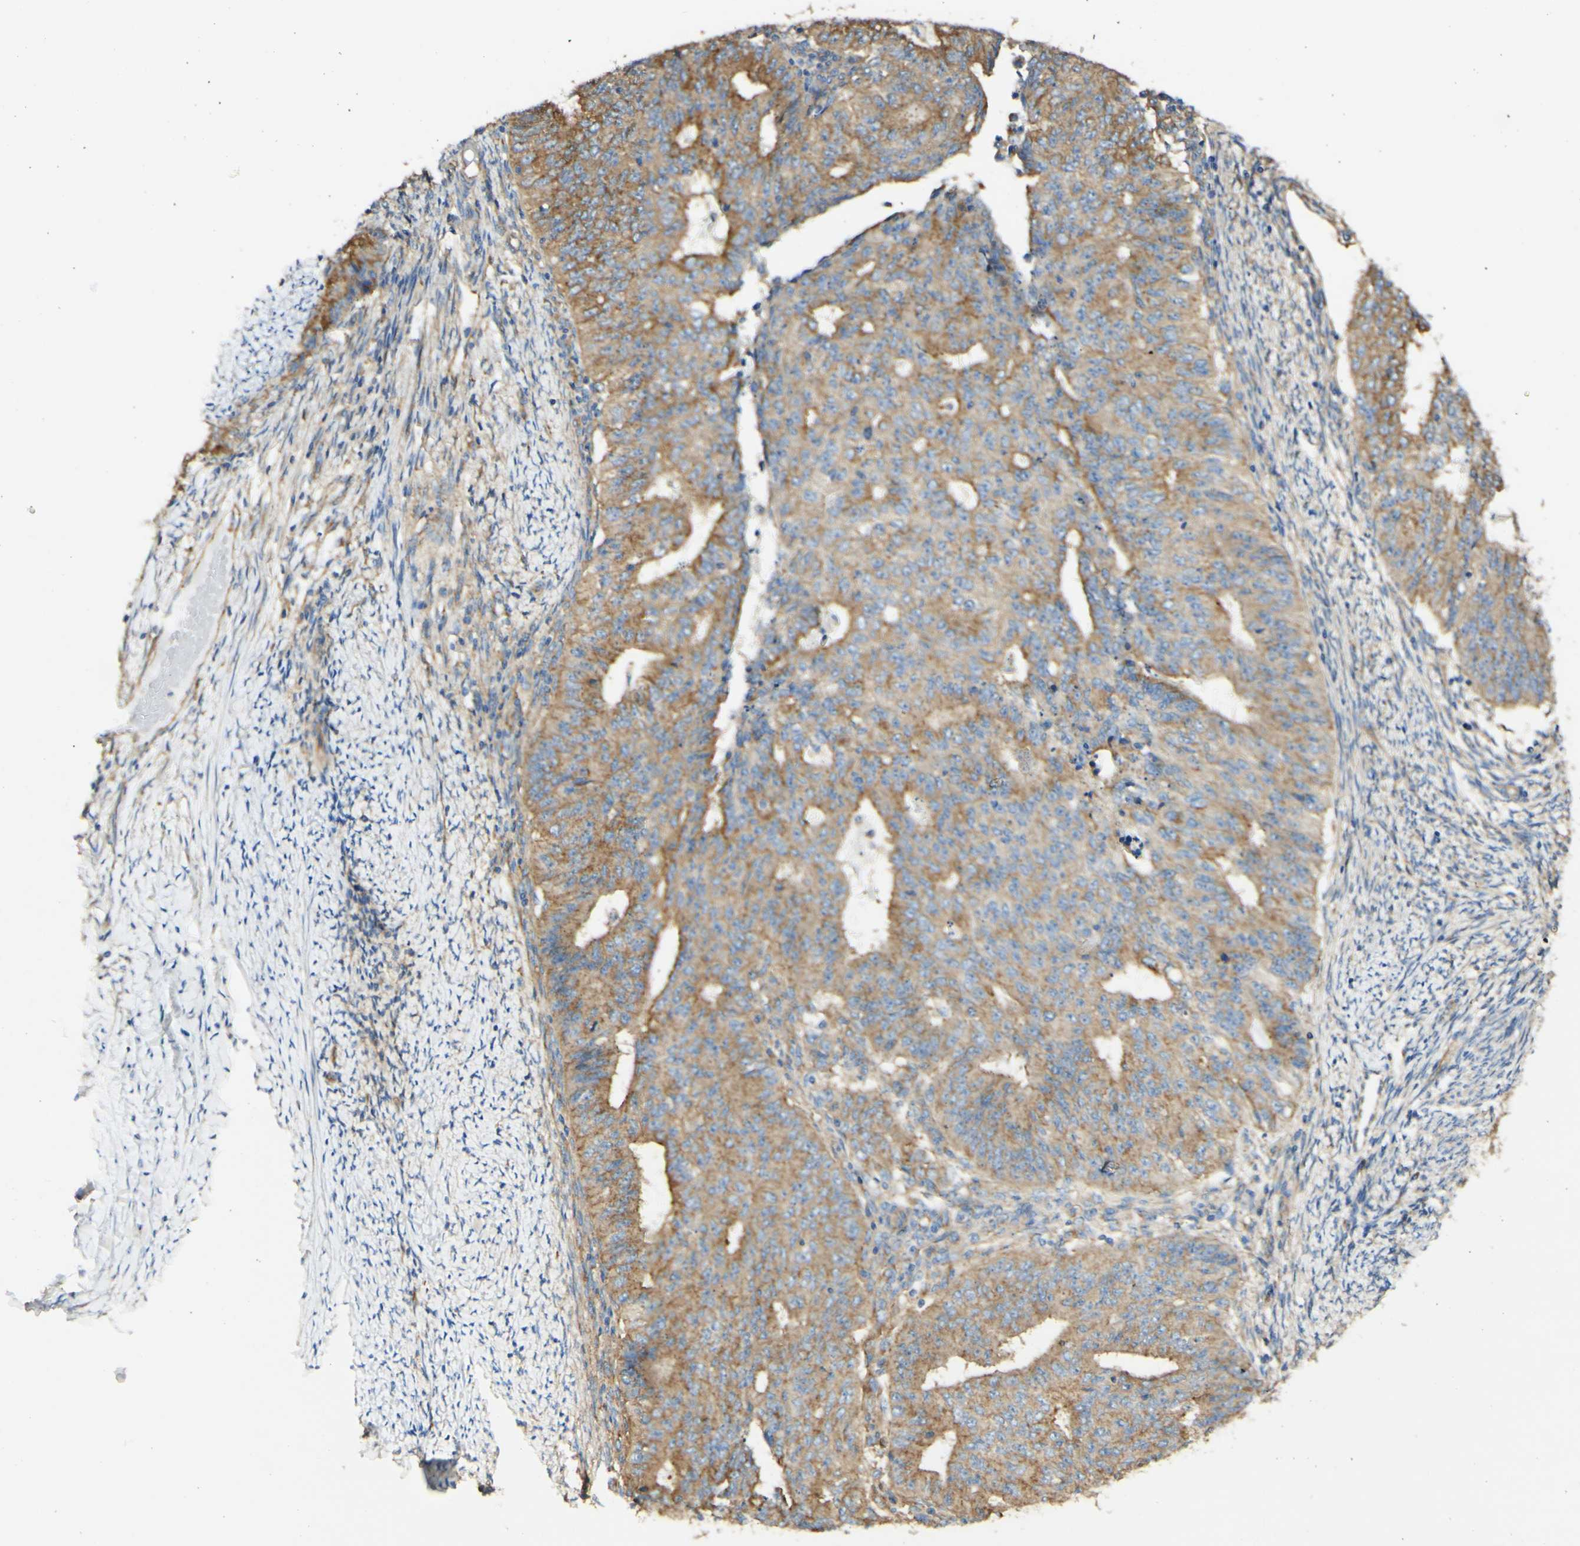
{"staining": {"intensity": "weak", "quantity": "25%-75%", "location": "none"}, "tissue": "endometrial cancer", "cell_type": "Tumor cells", "image_type": "cancer", "snomed": [{"axis": "morphology", "description": "Adenocarcinoma, NOS"}, {"axis": "topography", "description": "Endometrium"}], "caption": "Weak None expression is identified in approximately 25%-75% of tumor cells in endometrial cancer.", "gene": "CLTC", "patient": {"sex": "female", "age": 32}}